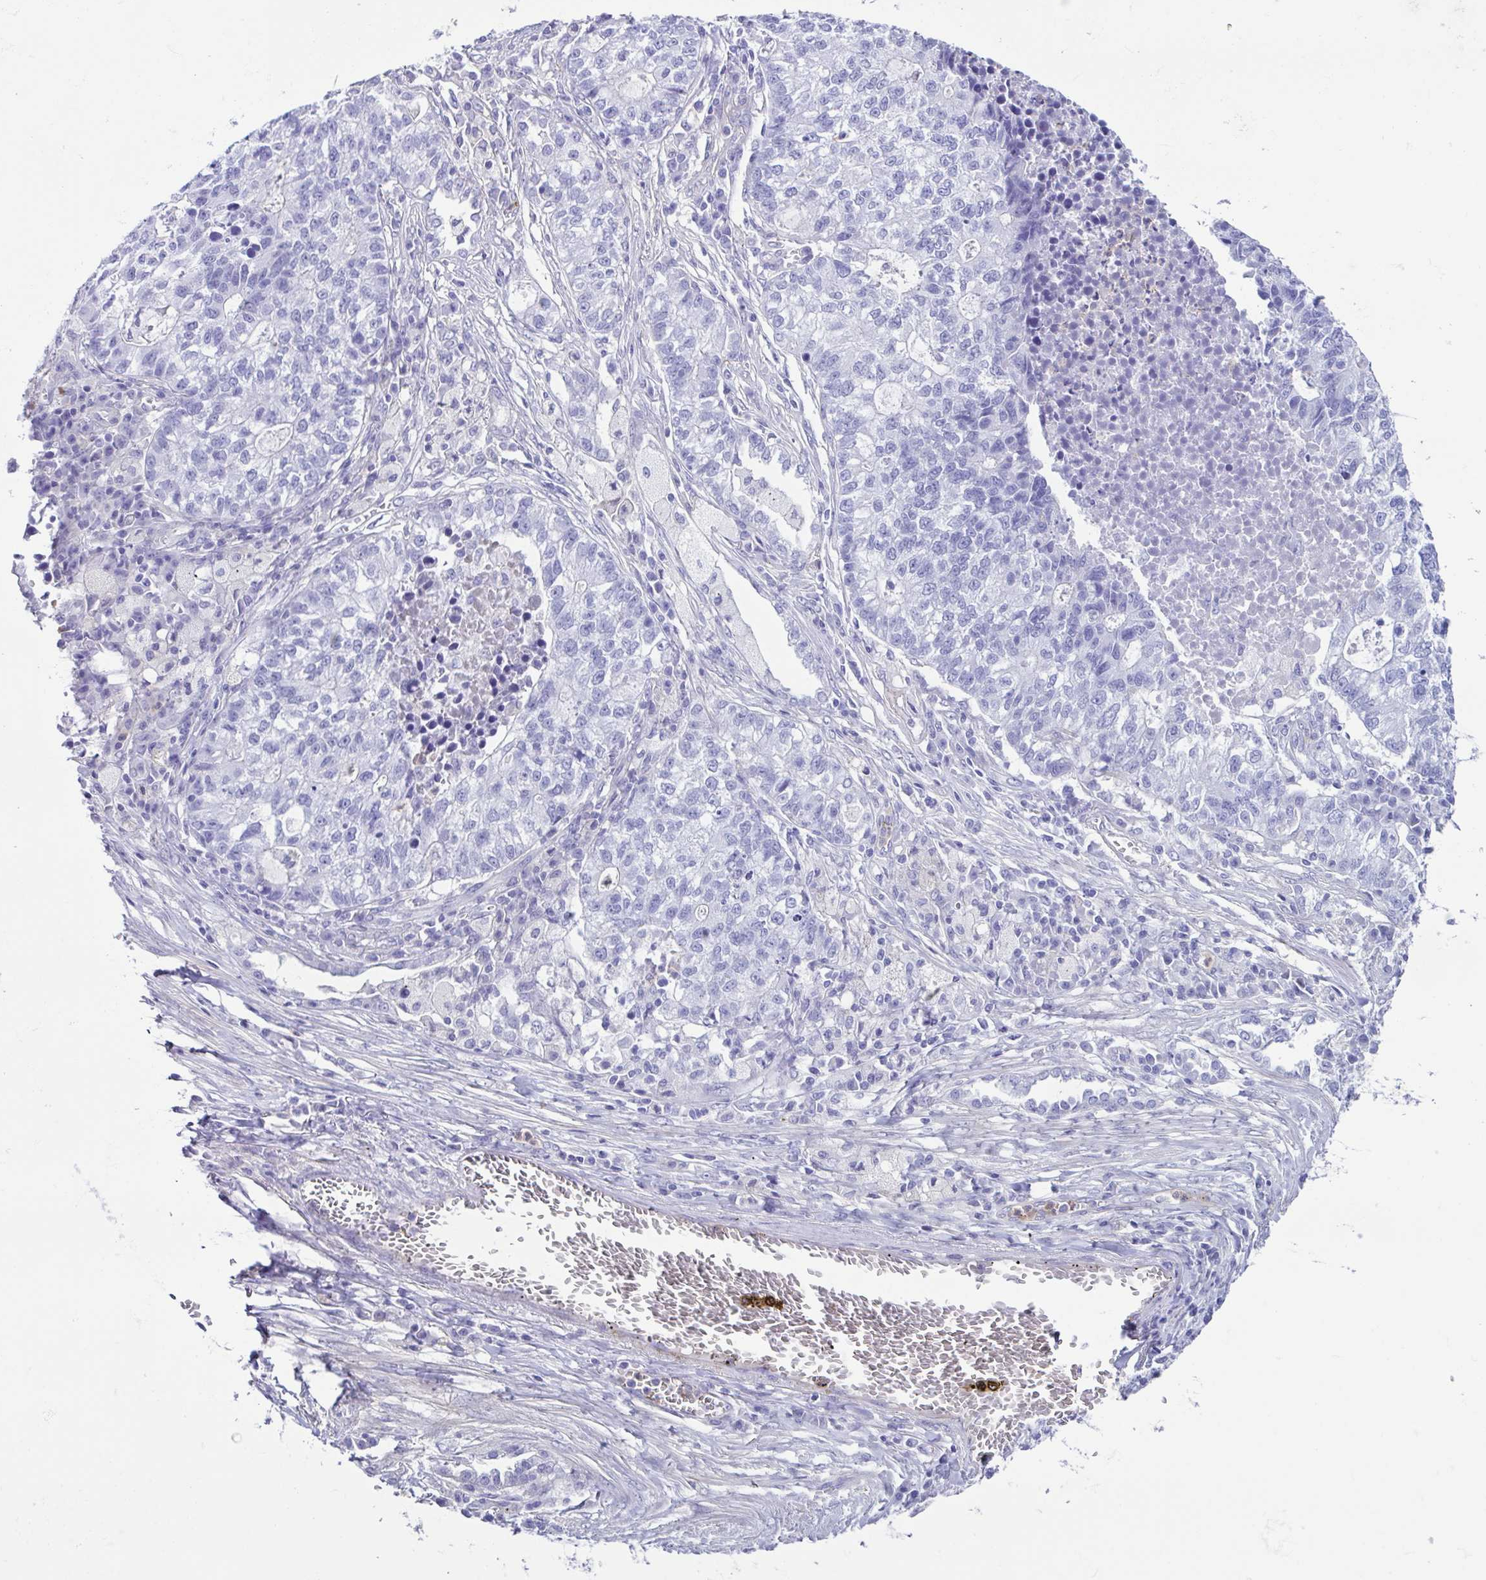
{"staining": {"intensity": "negative", "quantity": "none", "location": "none"}, "tissue": "lung cancer", "cell_type": "Tumor cells", "image_type": "cancer", "snomed": [{"axis": "morphology", "description": "Adenocarcinoma, NOS"}, {"axis": "topography", "description": "Lung"}], "caption": "Tumor cells show no significant expression in lung cancer.", "gene": "CYP11B1", "patient": {"sex": "male", "age": 57}}